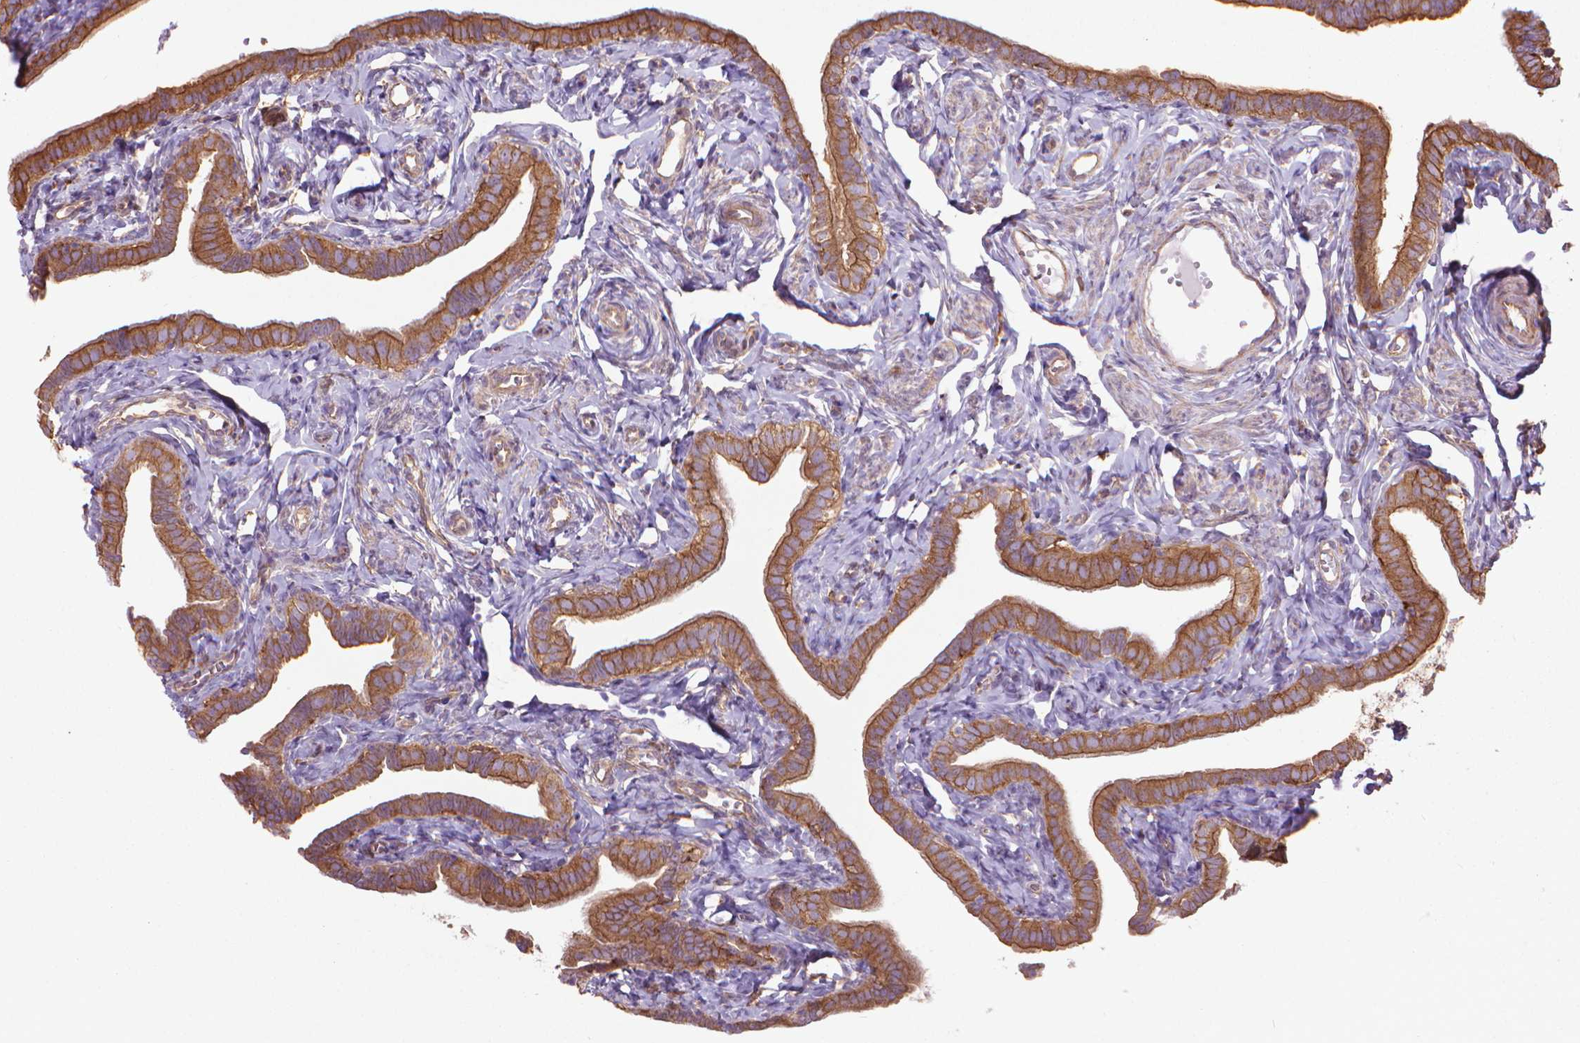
{"staining": {"intensity": "moderate", "quantity": ">75%", "location": "cytoplasmic/membranous"}, "tissue": "fallopian tube", "cell_type": "Glandular cells", "image_type": "normal", "snomed": [{"axis": "morphology", "description": "Normal tissue, NOS"}, {"axis": "topography", "description": "Fallopian tube"}], "caption": "Protein analysis of normal fallopian tube displays moderate cytoplasmic/membranous staining in approximately >75% of glandular cells.", "gene": "CORO1B", "patient": {"sex": "female", "age": 41}}